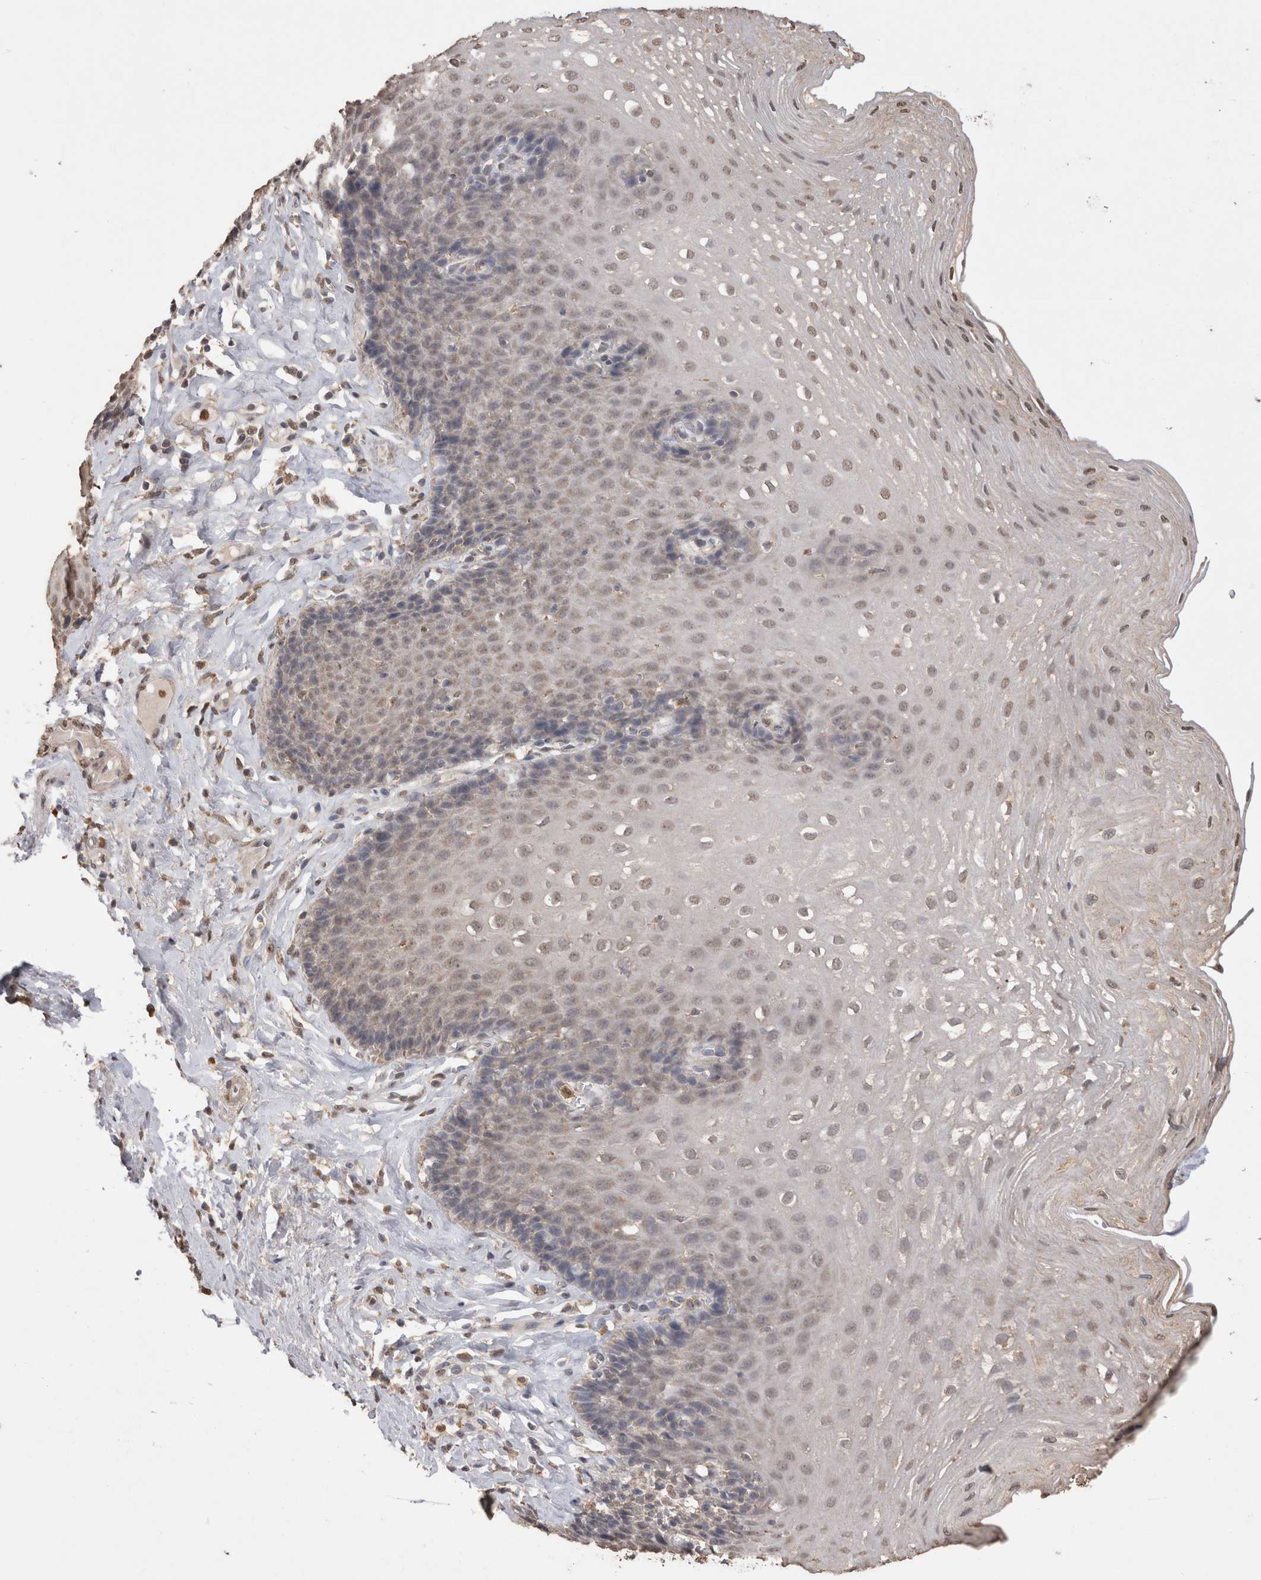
{"staining": {"intensity": "weak", "quantity": ">75%", "location": "nuclear"}, "tissue": "esophagus", "cell_type": "Squamous epithelial cells", "image_type": "normal", "snomed": [{"axis": "morphology", "description": "Normal tissue, NOS"}, {"axis": "topography", "description": "Esophagus"}], "caption": "Weak nuclear protein expression is present in approximately >75% of squamous epithelial cells in esophagus. (IHC, brightfield microscopy, high magnification).", "gene": "GRK5", "patient": {"sex": "female", "age": 66}}